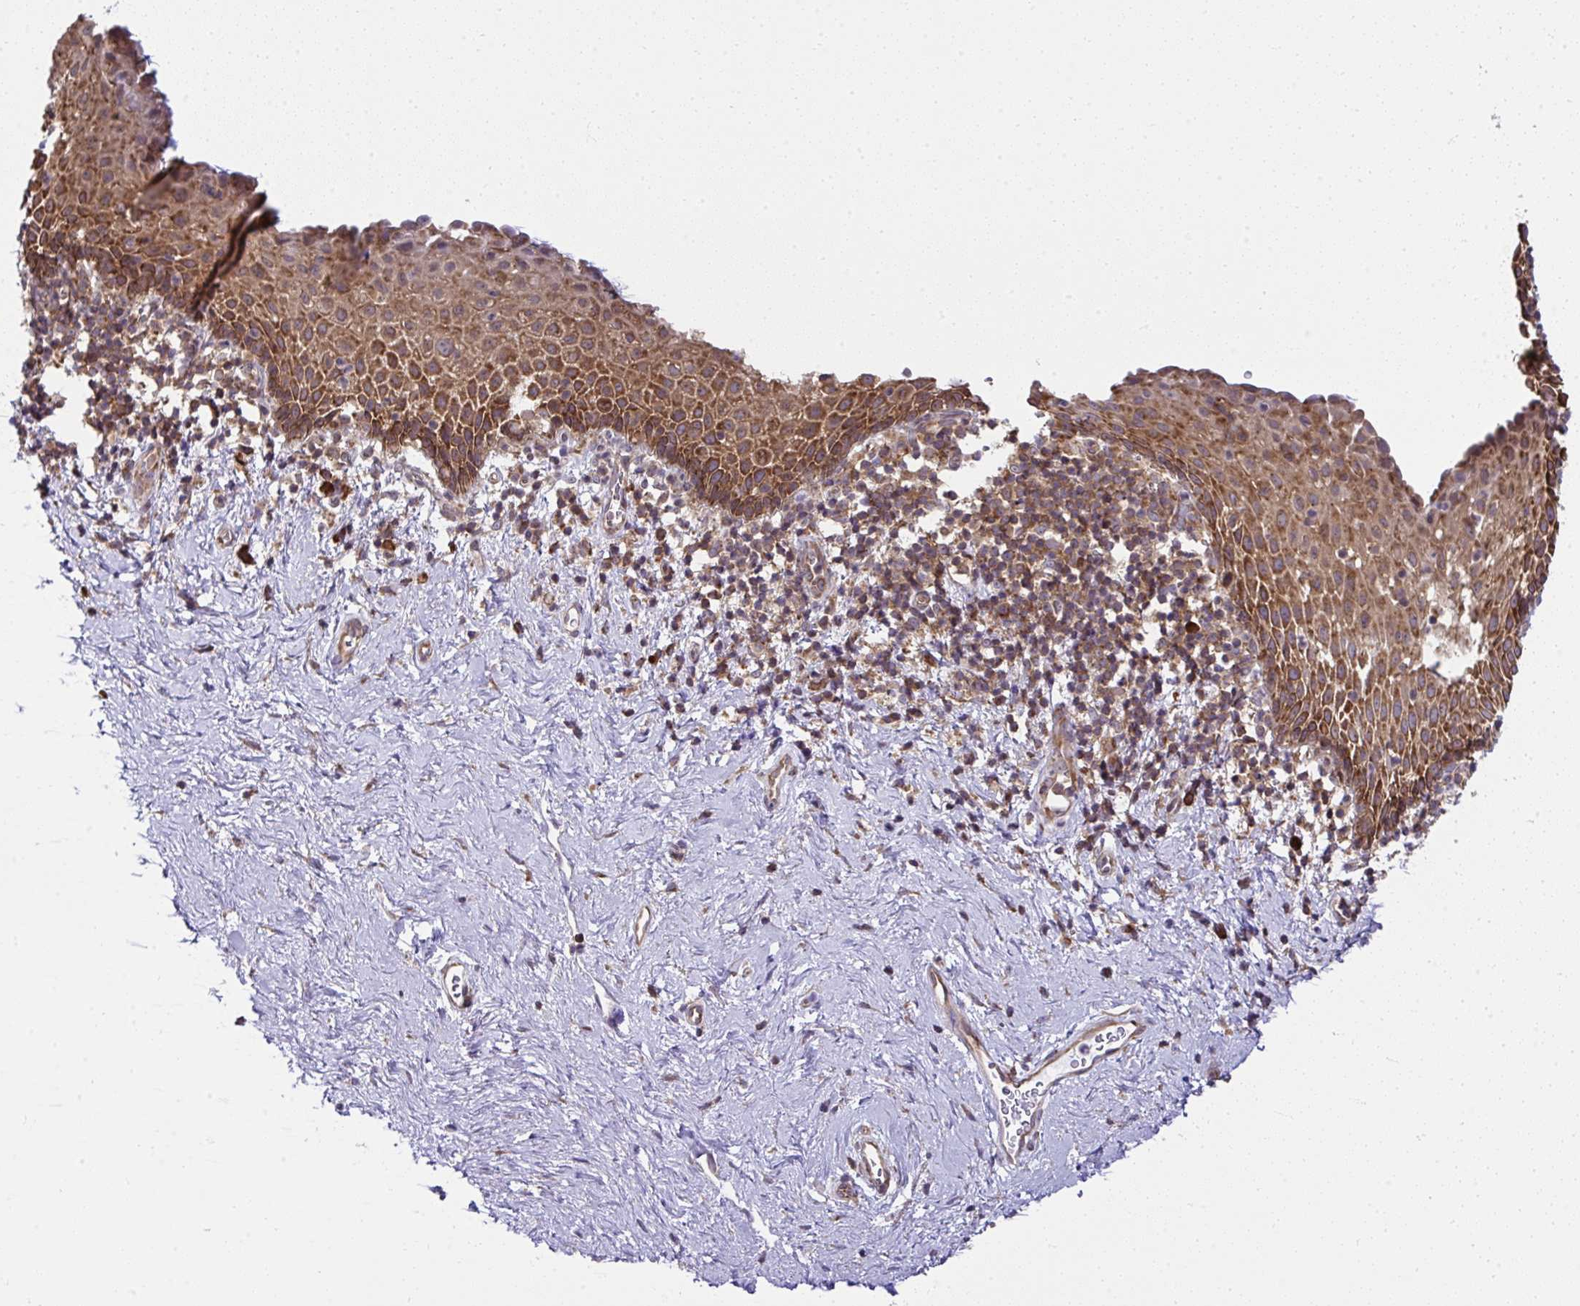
{"staining": {"intensity": "strong", "quantity": "25%-75%", "location": "cytoplasmic/membranous"}, "tissue": "vagina", "cell_type": "Squamous epithelial cells", "image_type": "normal", "snomed": [{"axis": "morphology", "description": "Normal tissue, NOS"}, {"axis": "topography", "description": "Vagina"}], "caption": "Protein analysis of unremarkable vagina demonstrates strong cytoplasmic/membranous staining in approximately 25%-75% of squamous epithelial cells.", "gene": "RPS7", "patient": {"sex": "female", "age": 61}}